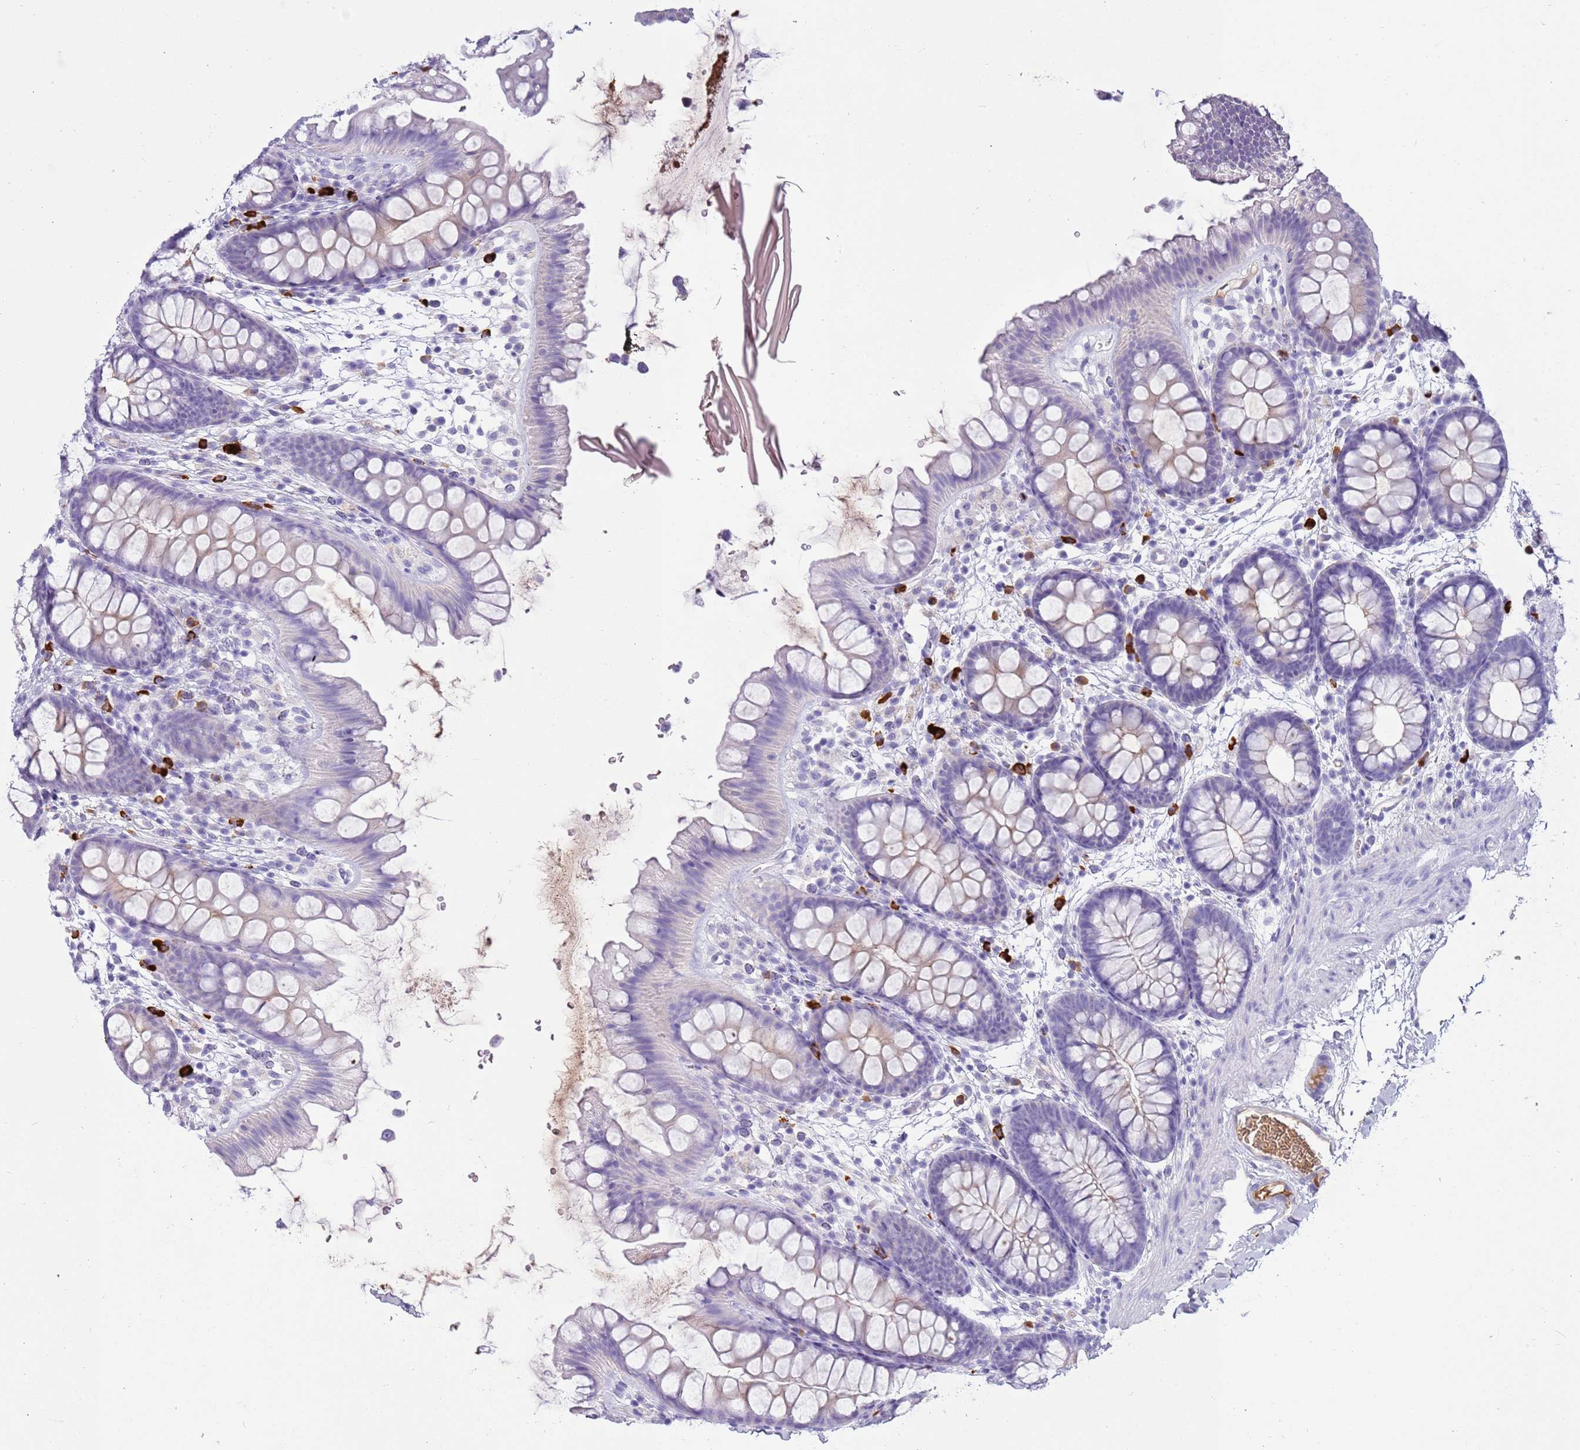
{"staining": {"intensity": "negative", "quantity": "none", "location": "none"}, "tissue": "colon", "cell_type": "Endothelial cells", "image_type": "normal", "snomed": [{"axis": "morphology", "description": "Normal tissue, NOS"}, {"axis": "topography", "description": "Colon"}], "caption": "A photomicrograph of colon stained for a protein shows no brown staining in endothelial cells. Brightfield microscopy of immunohistochemistry stained with DAB (brown) and hematoxylin (blue), captured at high magnification.", "gene": "IGKV3", "patient": {"sex": "female", "age": 62}}